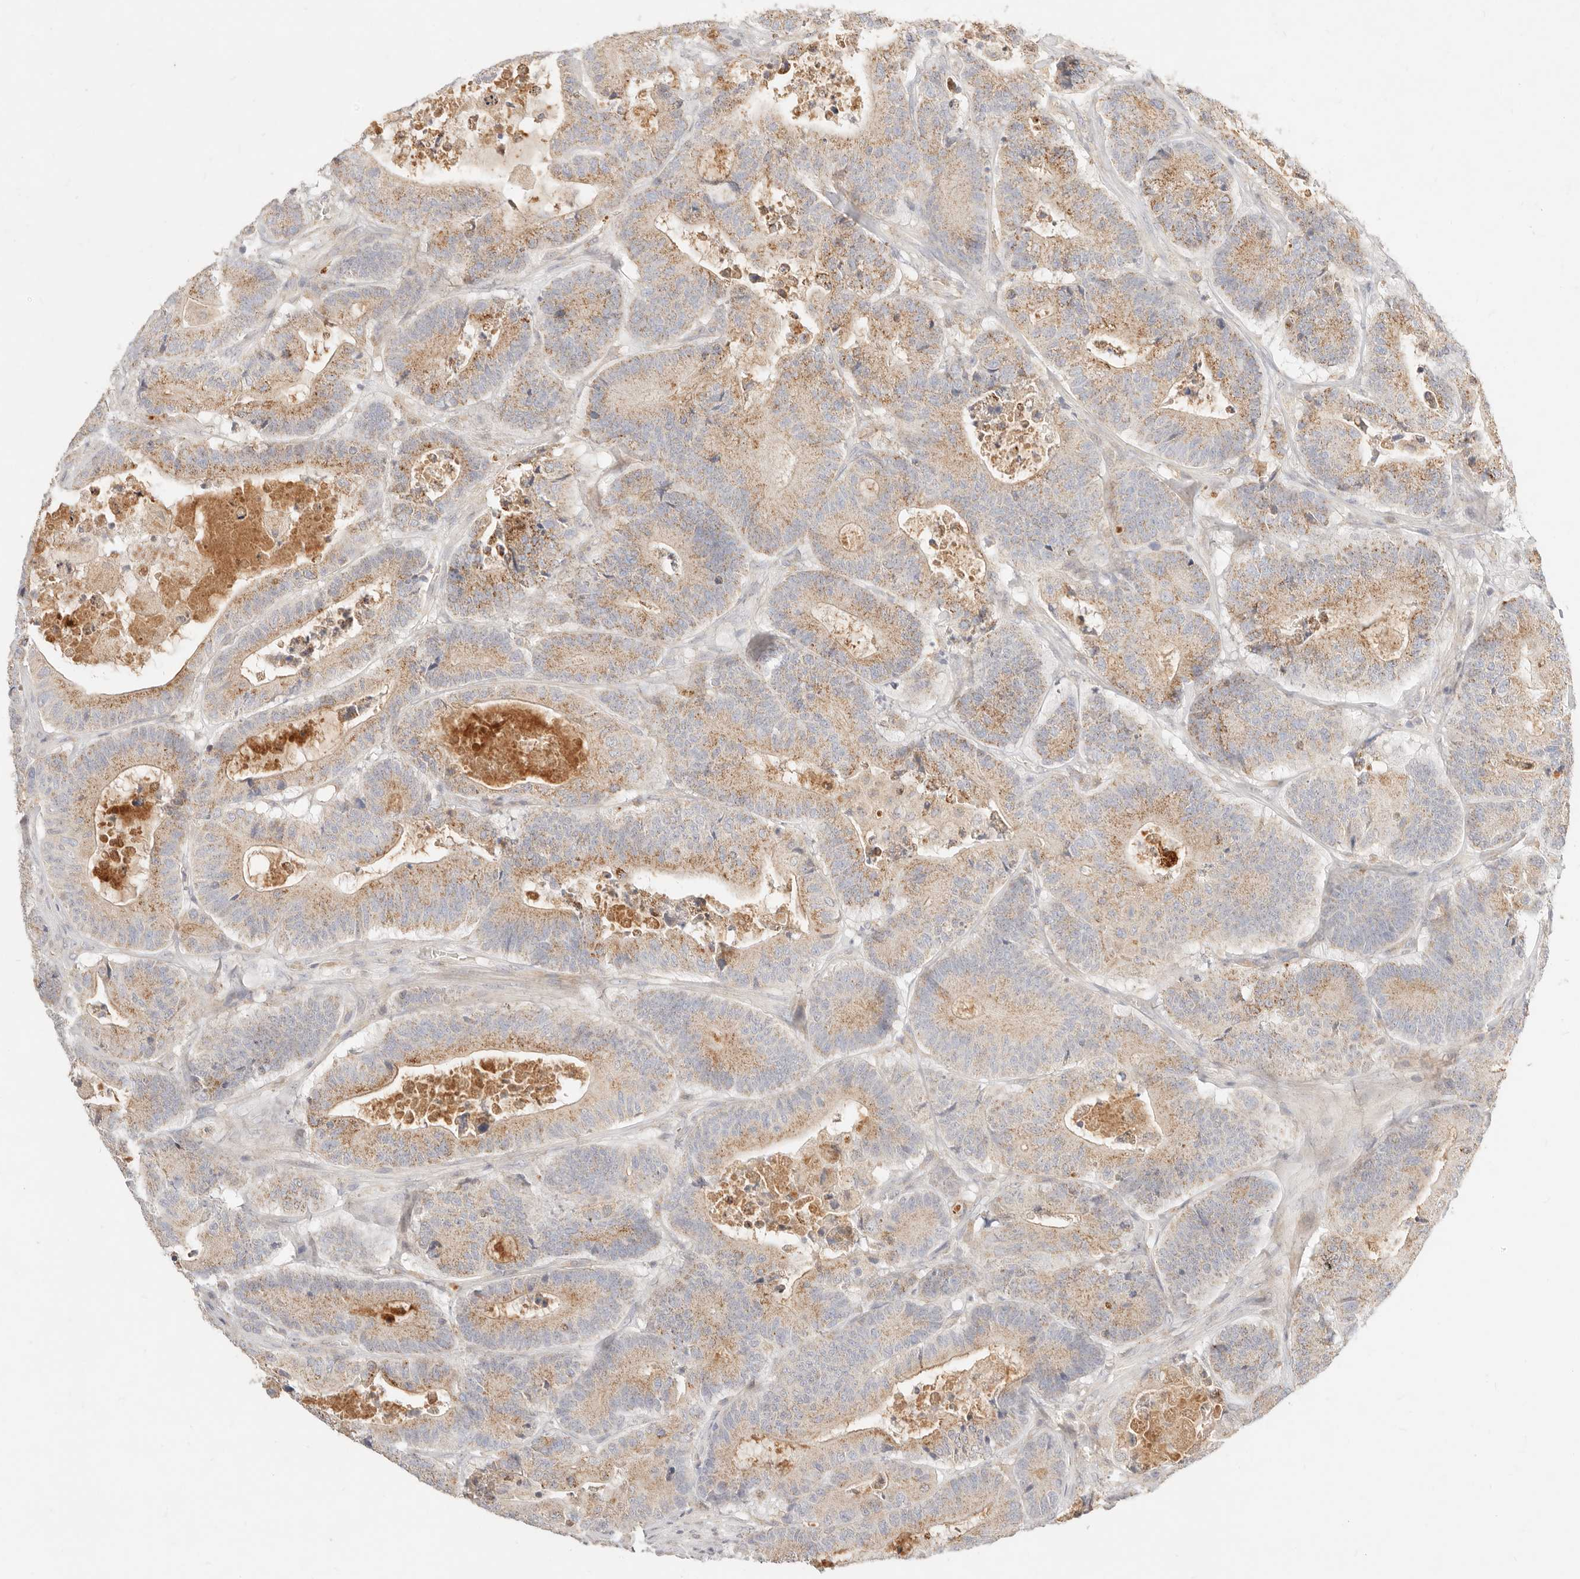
{"staining": {"intensity": "weak", "quantity": ">75%", "location": "cytoplasmic/membranous"}, "tissue": "colorectal cancer", "cell_type": "Tumor cells", "image_type": "cancer", "snomed": [{"axis": "morphology", "description": "Adenocarcinoma, NOS"}, {"axis": "topography", "description": "Colon"}], "caption": "This is an image of immunohistochemistry (IHC) staining of colorectal cancer (adenocarcinoma), which shows weak positivity in the cytoplasmic/membranous of tumor cells.", "gene": "ACOX1", "patient": {"sex": "female", "age": 84}}